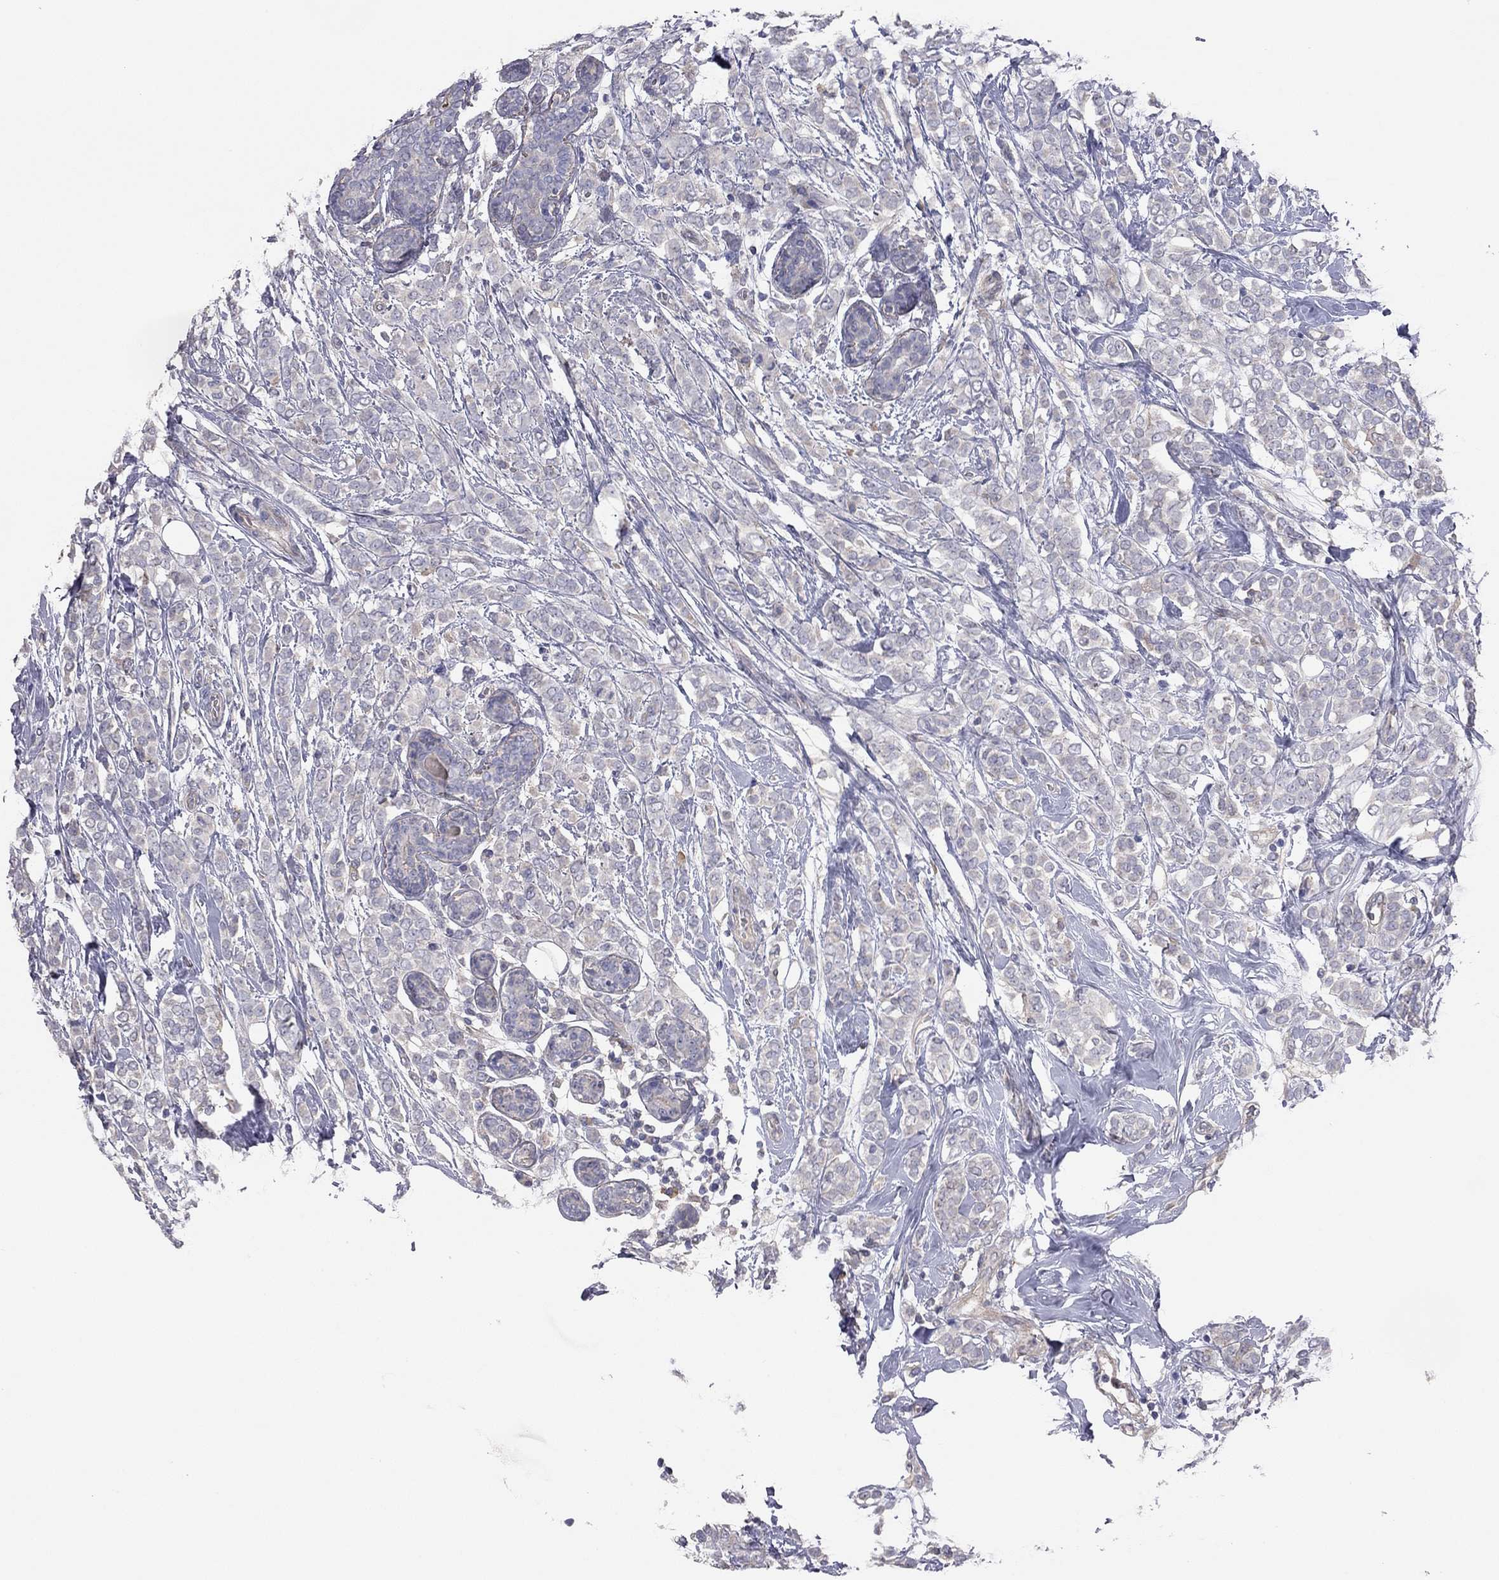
{"staining": {"intensity": "weak", "quantity": "25%-75%", "location": "cytoplasmic/membranous"}, "tissue": "breast cancer", "cell_type": "Tumor cells", "image_type": "cancer", "snomed": [{"axis": "morphology", "description": "Lobular carcinoma"}, {"axis": "topography", "description": "Breast"}], "caption": "Breast cancer stained with a protein marker demonstrates weak staining in tumor cells.", "gene": "KCNB1", "patient": {"sex": "female", "age": 49}}